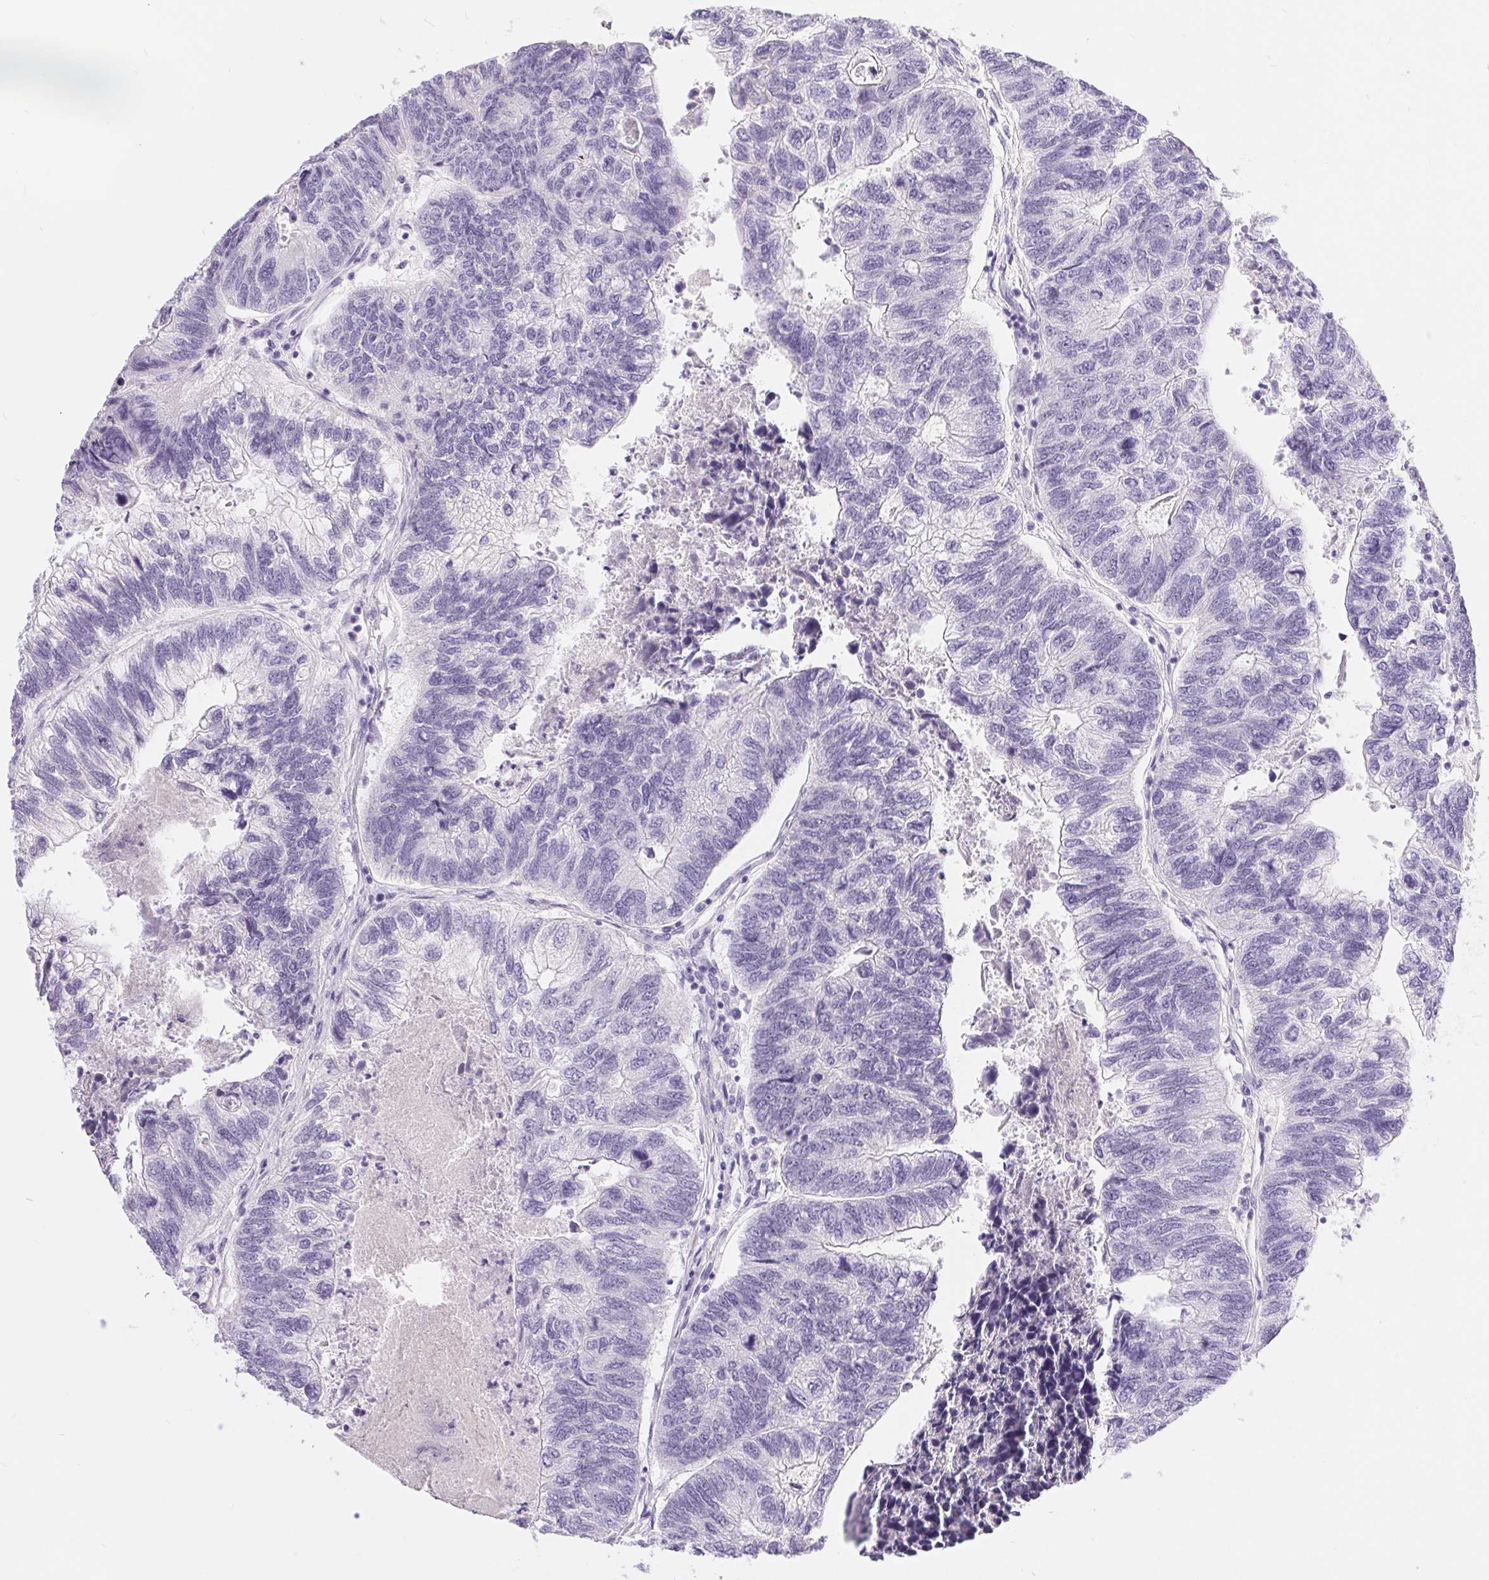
{"staining": {"intensity": "negative", "quantity": "none", "location": "none"}, "tissue": "colorectal cancer", "cell_type": "Tumor cells", "image_type": "cancer", "snomed": [{"axis": "morphology", "description": "Adenocarcinoma, NOS"}, {"axis": "topography", "description": "Colon"}], "caption": "A high-resolution micrograph shows immunohistochemistry (IHC) staining of colorectal adenocarcinoma, which displays no significant staining in tumor cells. (Immunohistochemistry, brightfield microscopy, high magnification).", "gene": "XDH", "patient": {"sex": "female", "age": 67}}